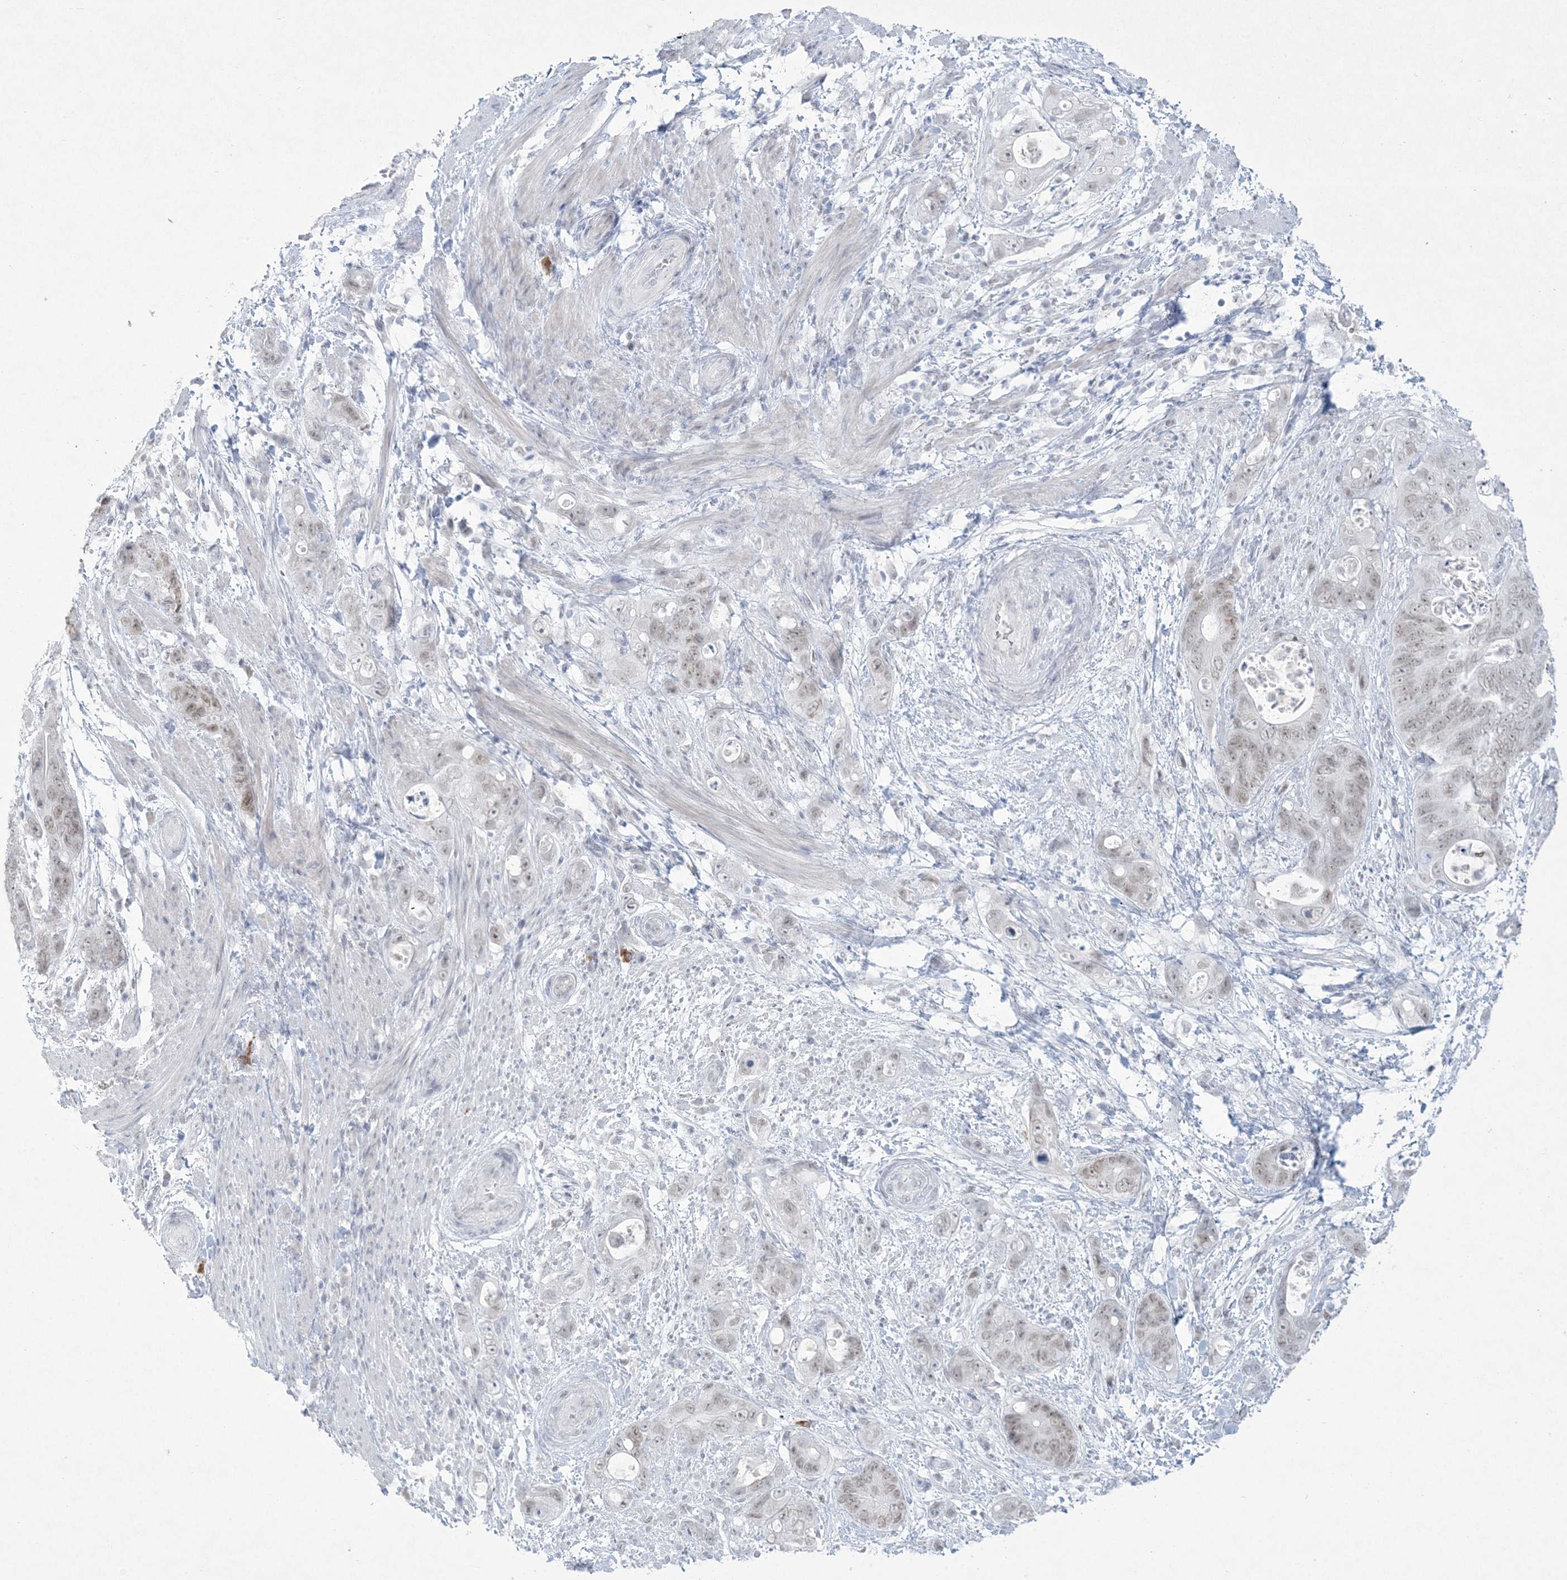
{"staining": {"intensity": "weak", "quantity": "25%-75%", "location": "nuclear"}, "tissue": "stomach cancer", "cell_type": "Tumor cells", "image_type": "cancer", "snomed": [{"axis": "morphology", "description": "Adenocarcinoma, NOS"}, {"axis": "topography", "description": "Stomach"}], "caption": "Immunohistochemistry (IHC) photomicrograph of stomach cancer (adenocarcinoma) stained for a protein (brown), which demonstrates low levels of weak nuclear positivity in approximately 25%-75% of tumor cells.", "gene": "HOMEZ", "patient": {"sex": "female", "age": 89}}